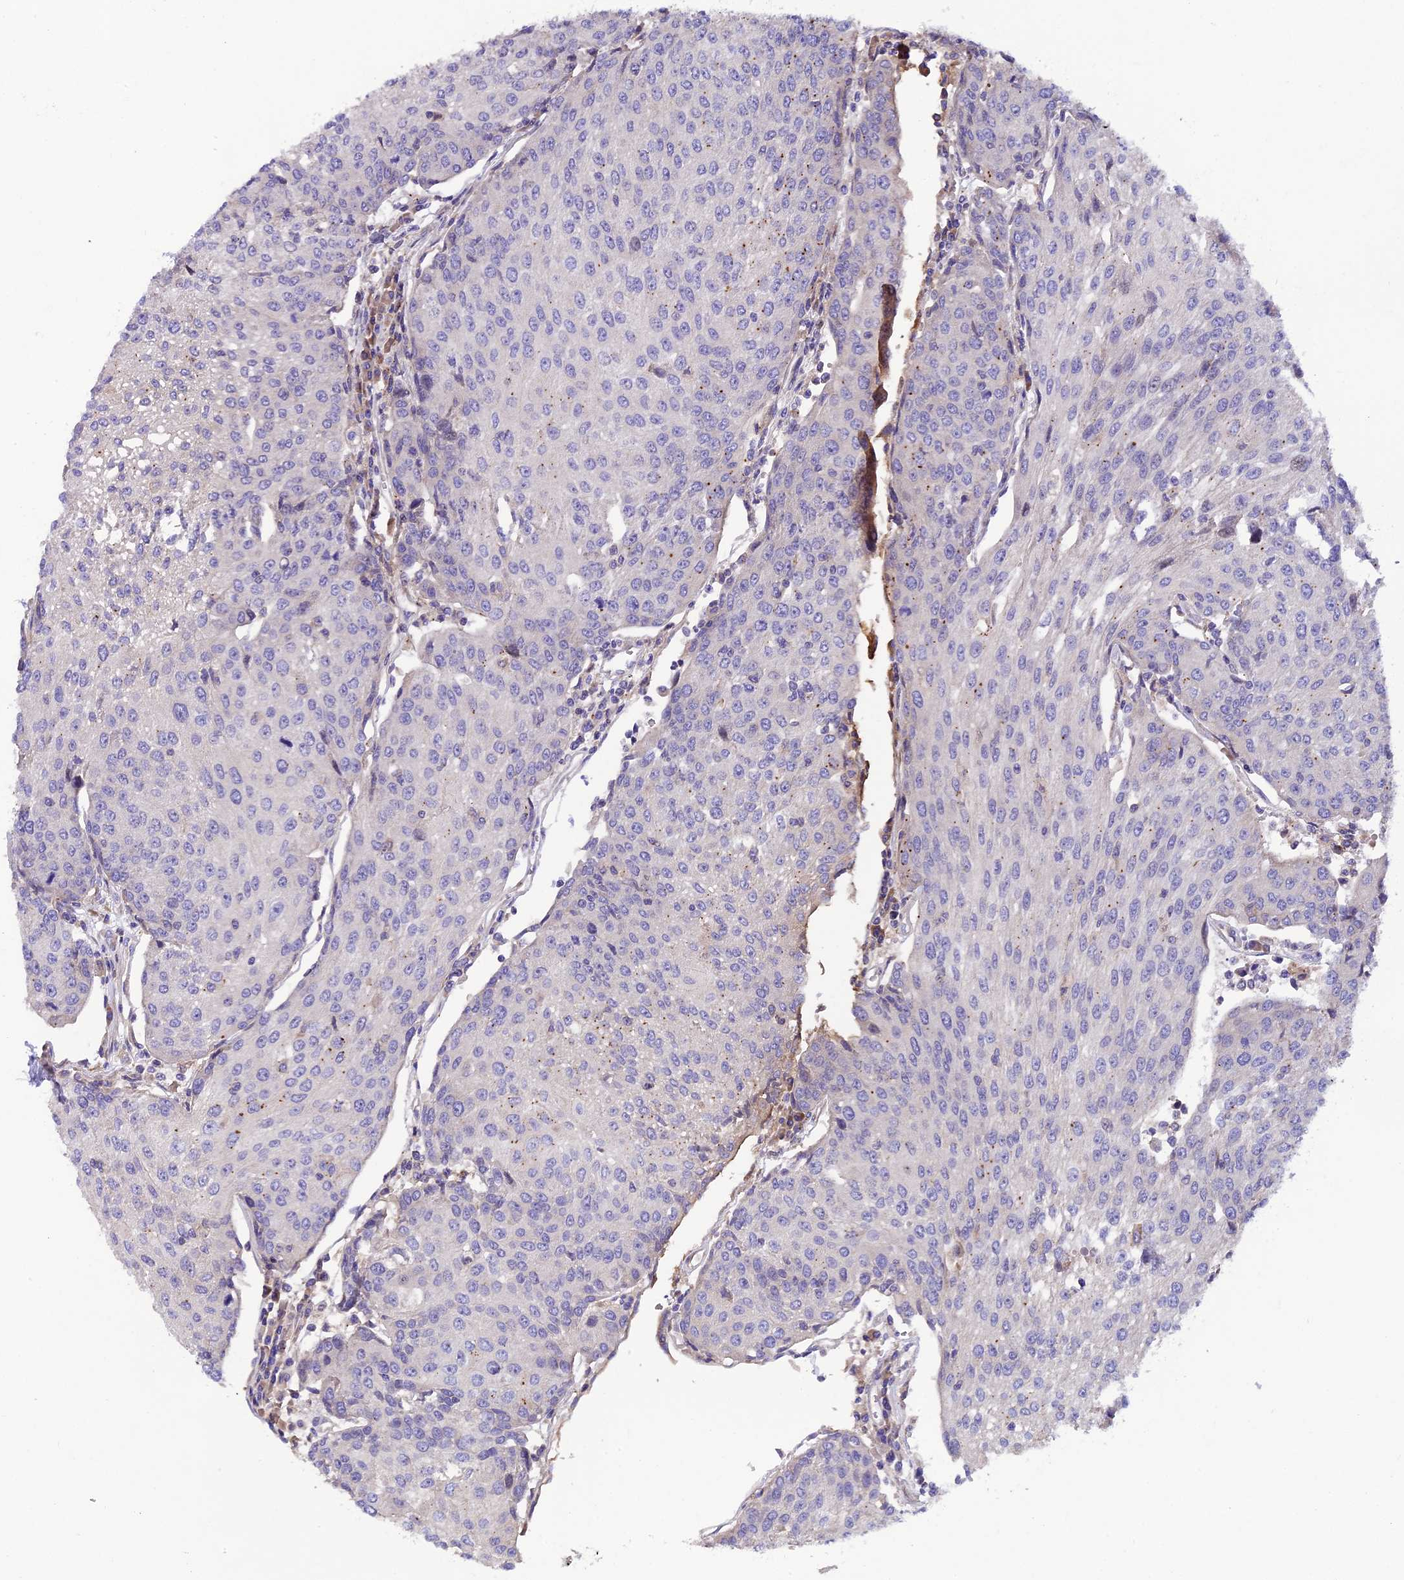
{"staining": {"intensity": "negative", "quantity": "none", "location": "none"}, "tissue": "urothelial cancer", "cell_type": "Tumor cells", "image_type": "cancer", "snomed": [{"axis": "morphology", "description": "Urothelial carcinoma, High grade"}, {"axis": "topography", "description": "Urinary bladder"}], "caption": "A high-resolution image shows IHC staining of urothelial cancer, which demonstrates no significant positivity in tumor cells.", "gene": "PIGU", "patient": {"sex": "female", "age": 85}}